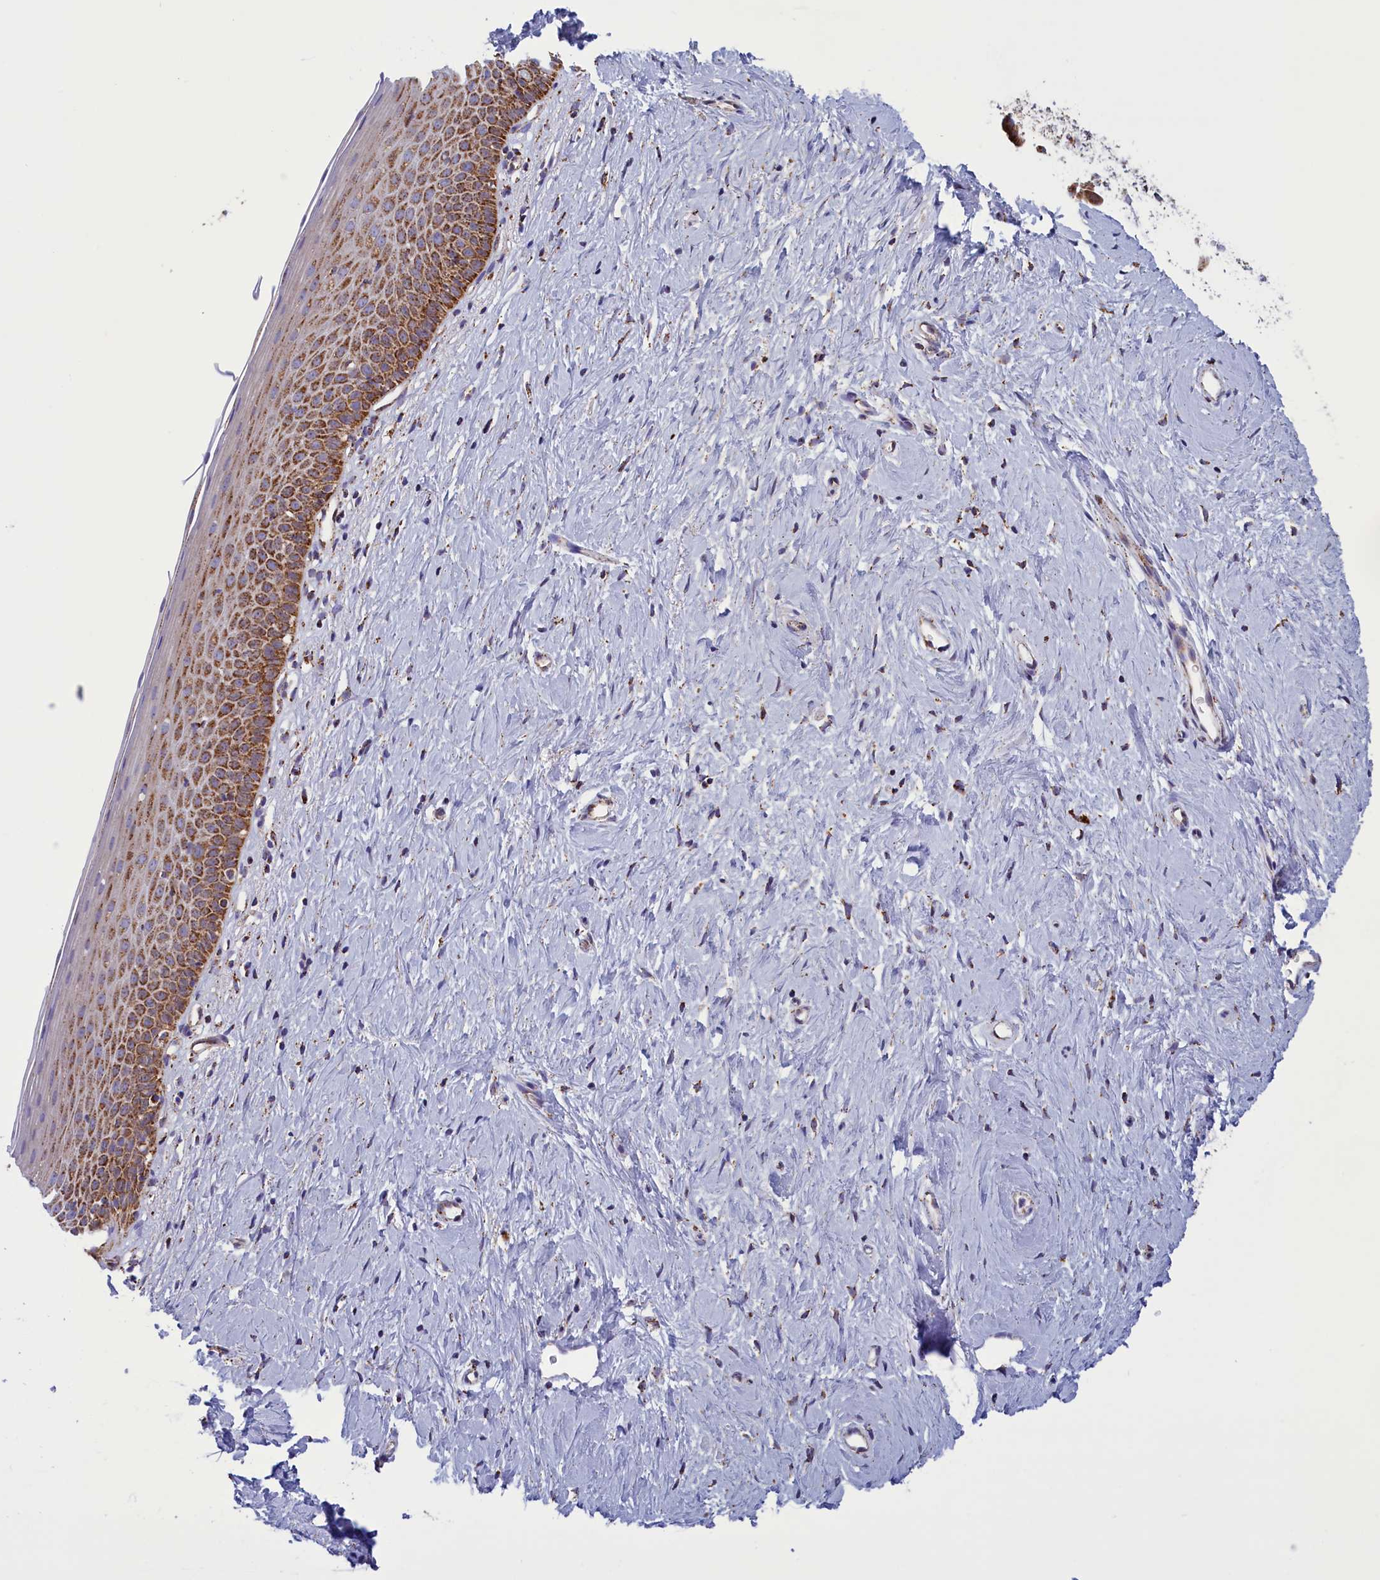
{"staining": {"intensity": "strong", "quantity": "25%-75%", "location": "cytoplasmic/membranous"}, "tissue": "cervix", "cell_type": "Glandular cells", "image_type": "normal", "snomed": [{"axis": "morphology", "description": "Normal tissue, NOS"}, {"axis": "topography", "description": "Cervix"}], "caption": "Protein staining shows strong cytoplasmic/membranous expression in about 25%-75% of glandular cells in unremarkable cervix. Using DAB (3,3'-diaminobenzidine) (brown) and hematoxylin (blue) stains, captured at high magnification using brightfield microscopy.", "gene": "ISOC2", "patient": {"sex": "female", "age": 57}}